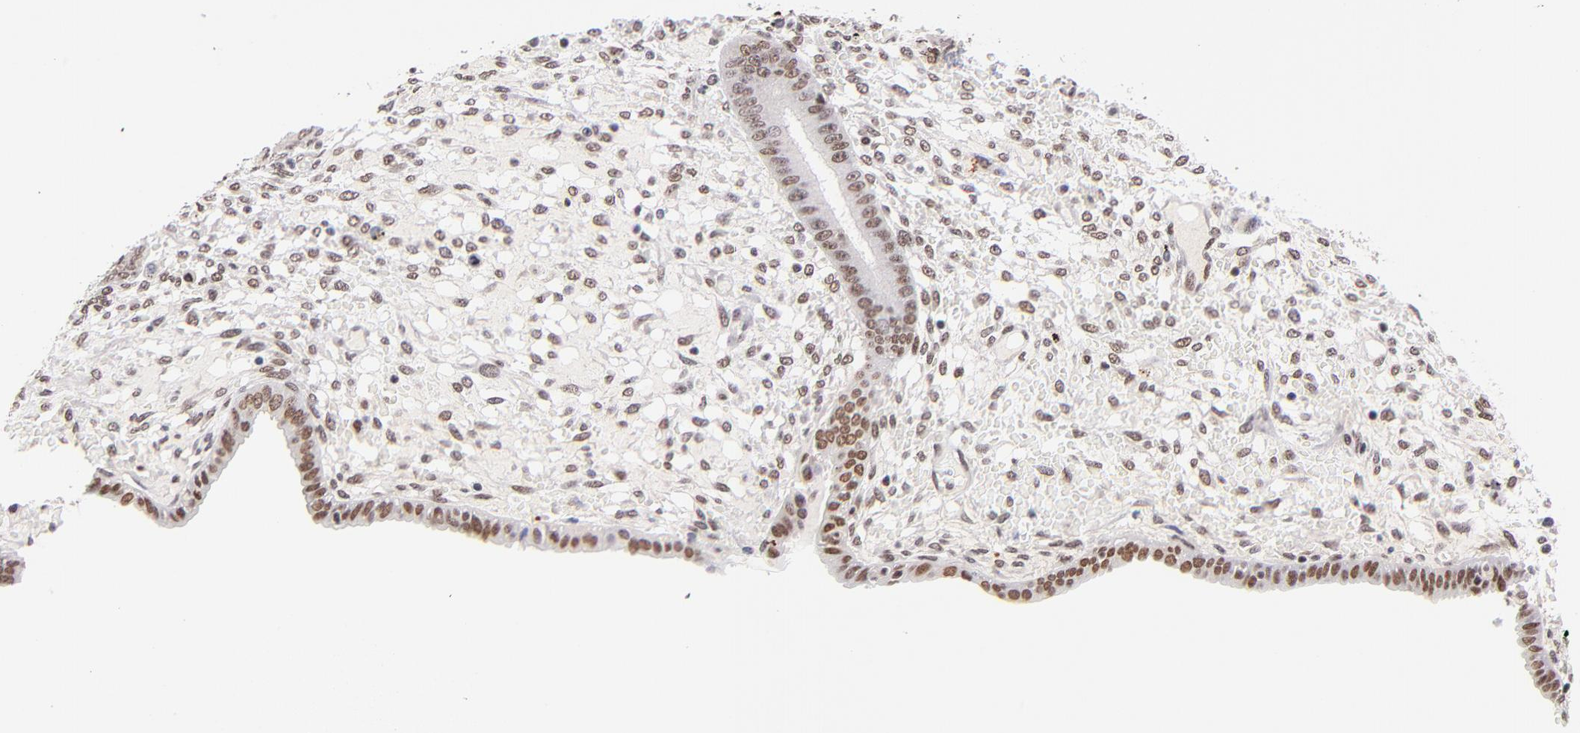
{"staining": {"intensity": "moderate", "quantity": "25%-75%", "location": "nuclear"}, "tissue": "endometrium", "cell_type": "Cells in endometrial stroma", "image_type": "normal", "snomed": [{"axis": "morphology", "description": "Normal tissue, NOS"}, {"axis": "topography", "description": "Endometrium"}], "caption": "Unremarkable endometrium demonstrates moderate nuclear expression in approximately 25%-75% of cells in endometrial stroma, visualized by immunohistochemistry.", "gene": "MIDEAS", "patient": {"sex": "female", "age": 42}}